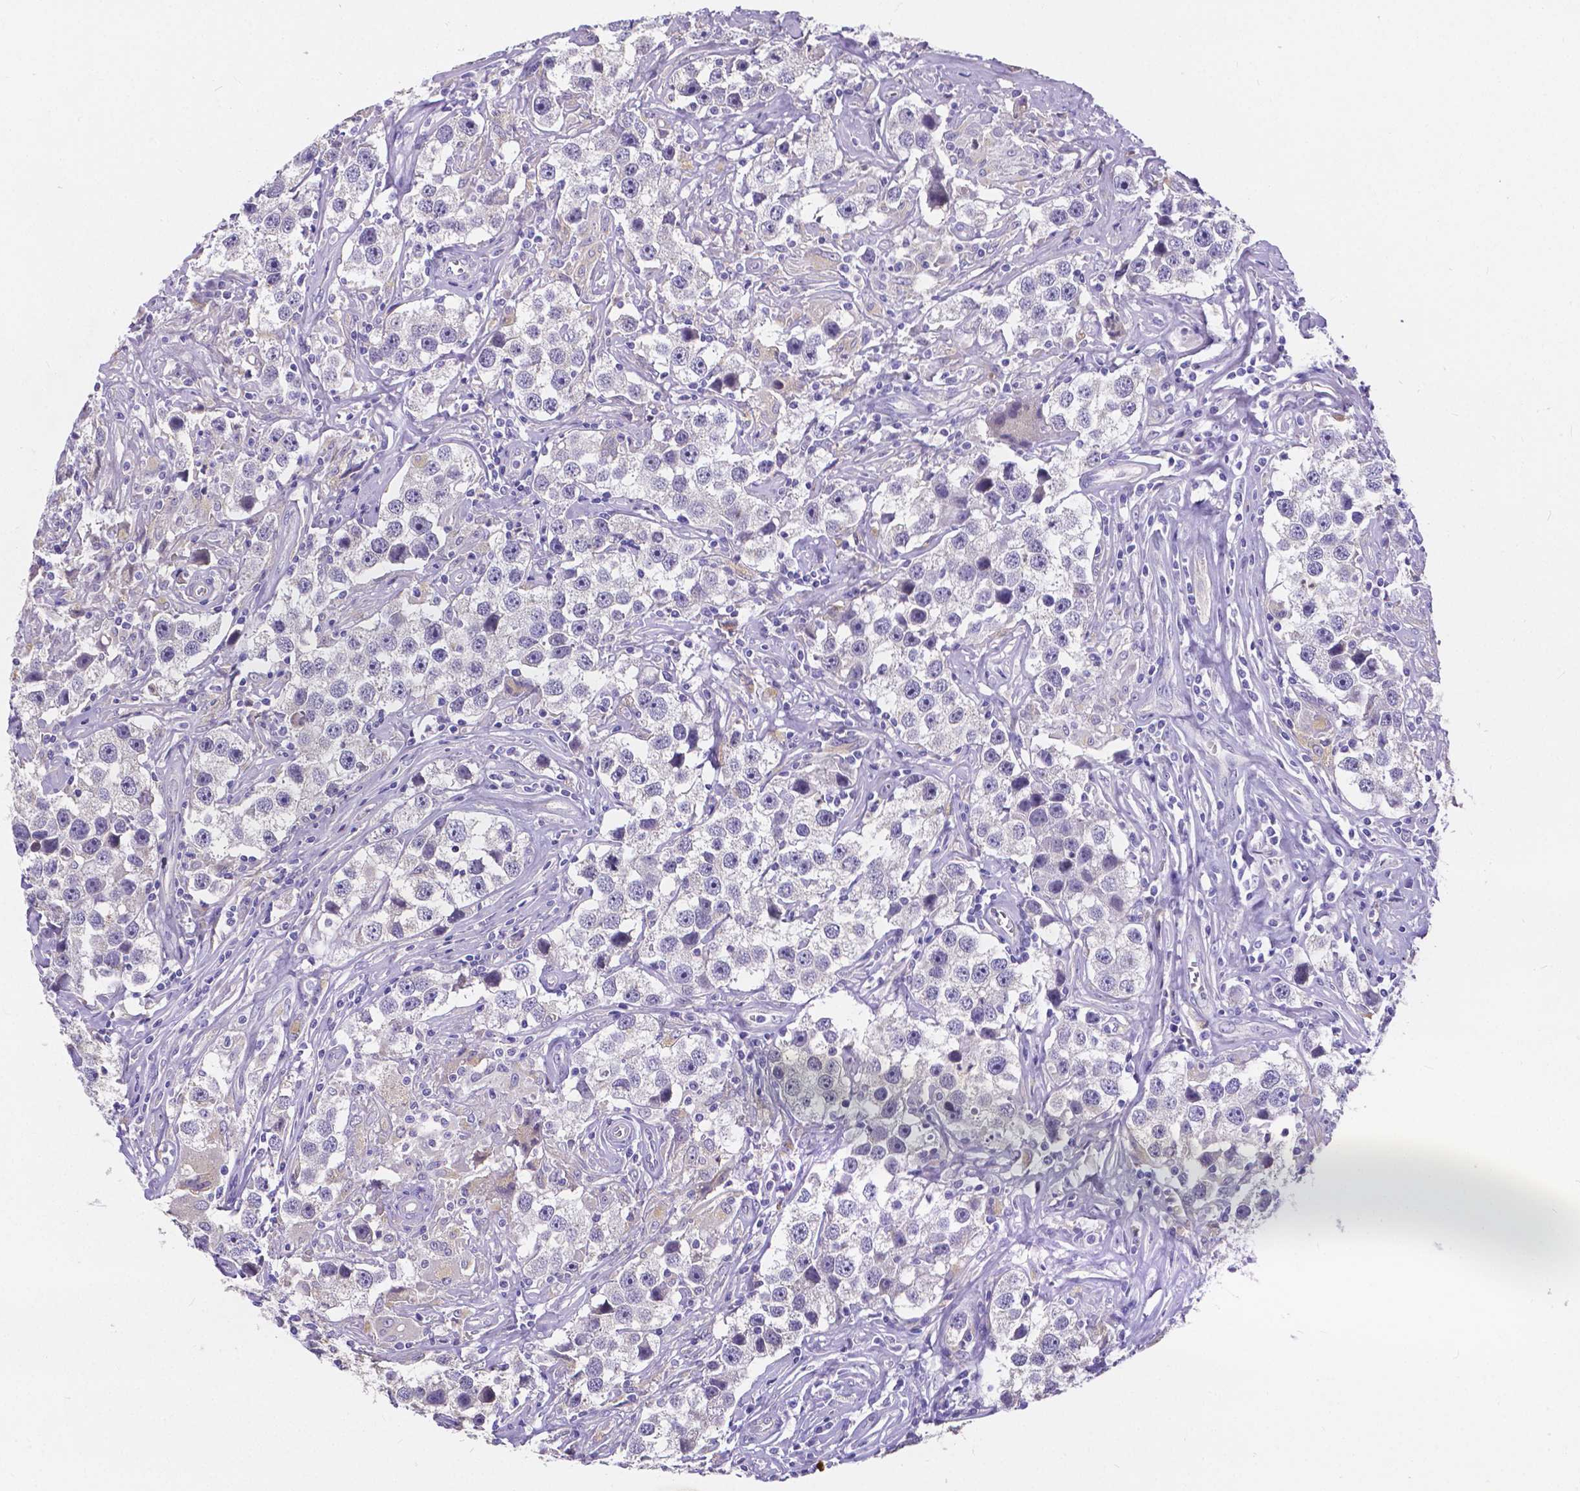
{"staining": {"intensity": "negative", "quantity": "none", "location": "none"}, "tissue": "testis cancer", "cell_type": "Tumor cells", "image_type": "cancer", "snomed": [{"axis": "morphology", "description": "Seminoma, NOS"}, {"axis": "topography", "description": "Testis"}], "caption": "Immunohistochemical staining of testis seminoma reveals no significant staining in tumor cells.", "gene": "ATP6V1D", "patient": {"sex": "male", "age": 49}}